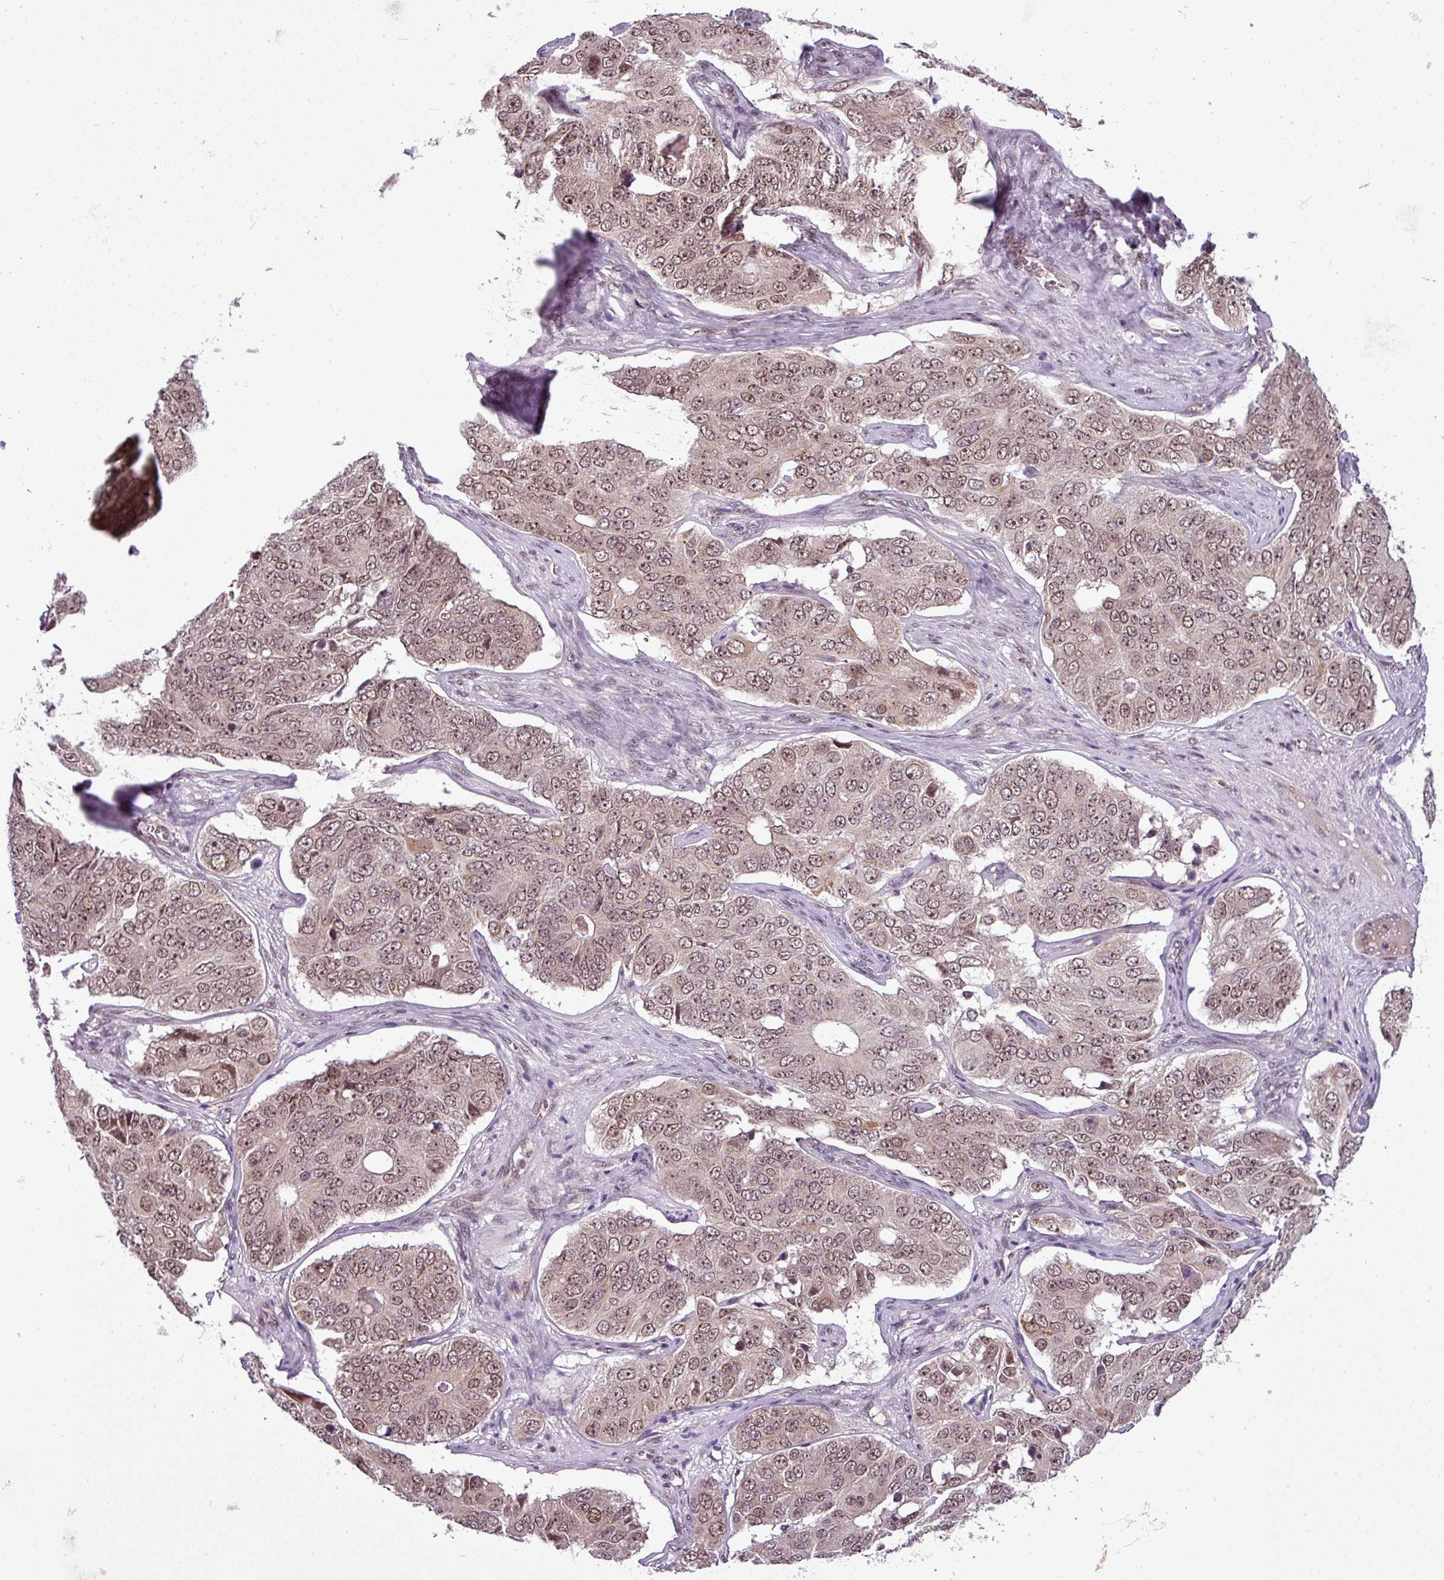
{"staining": {"intensity": "moderate", "quantity": ">75%", "location": "nuclear"}, "tissue": "ovarian cancer", "cell_type": "Tumor cells", "image_type": "cancer", "snomed": [{"axis": "morphology", "description": "Carcinoma, endometroid"}, {"axis": "topography", "description": "Ovary"}], "caption": "Immunohistochemistry image of ovarian endometroid carcinoma stained for a protein (brown), which displays medium levels of moderate nuclear expression in about >75% of tumor cells.", "gene": "MFHAS1", "patient": {"sex": "female", "age": 51}}